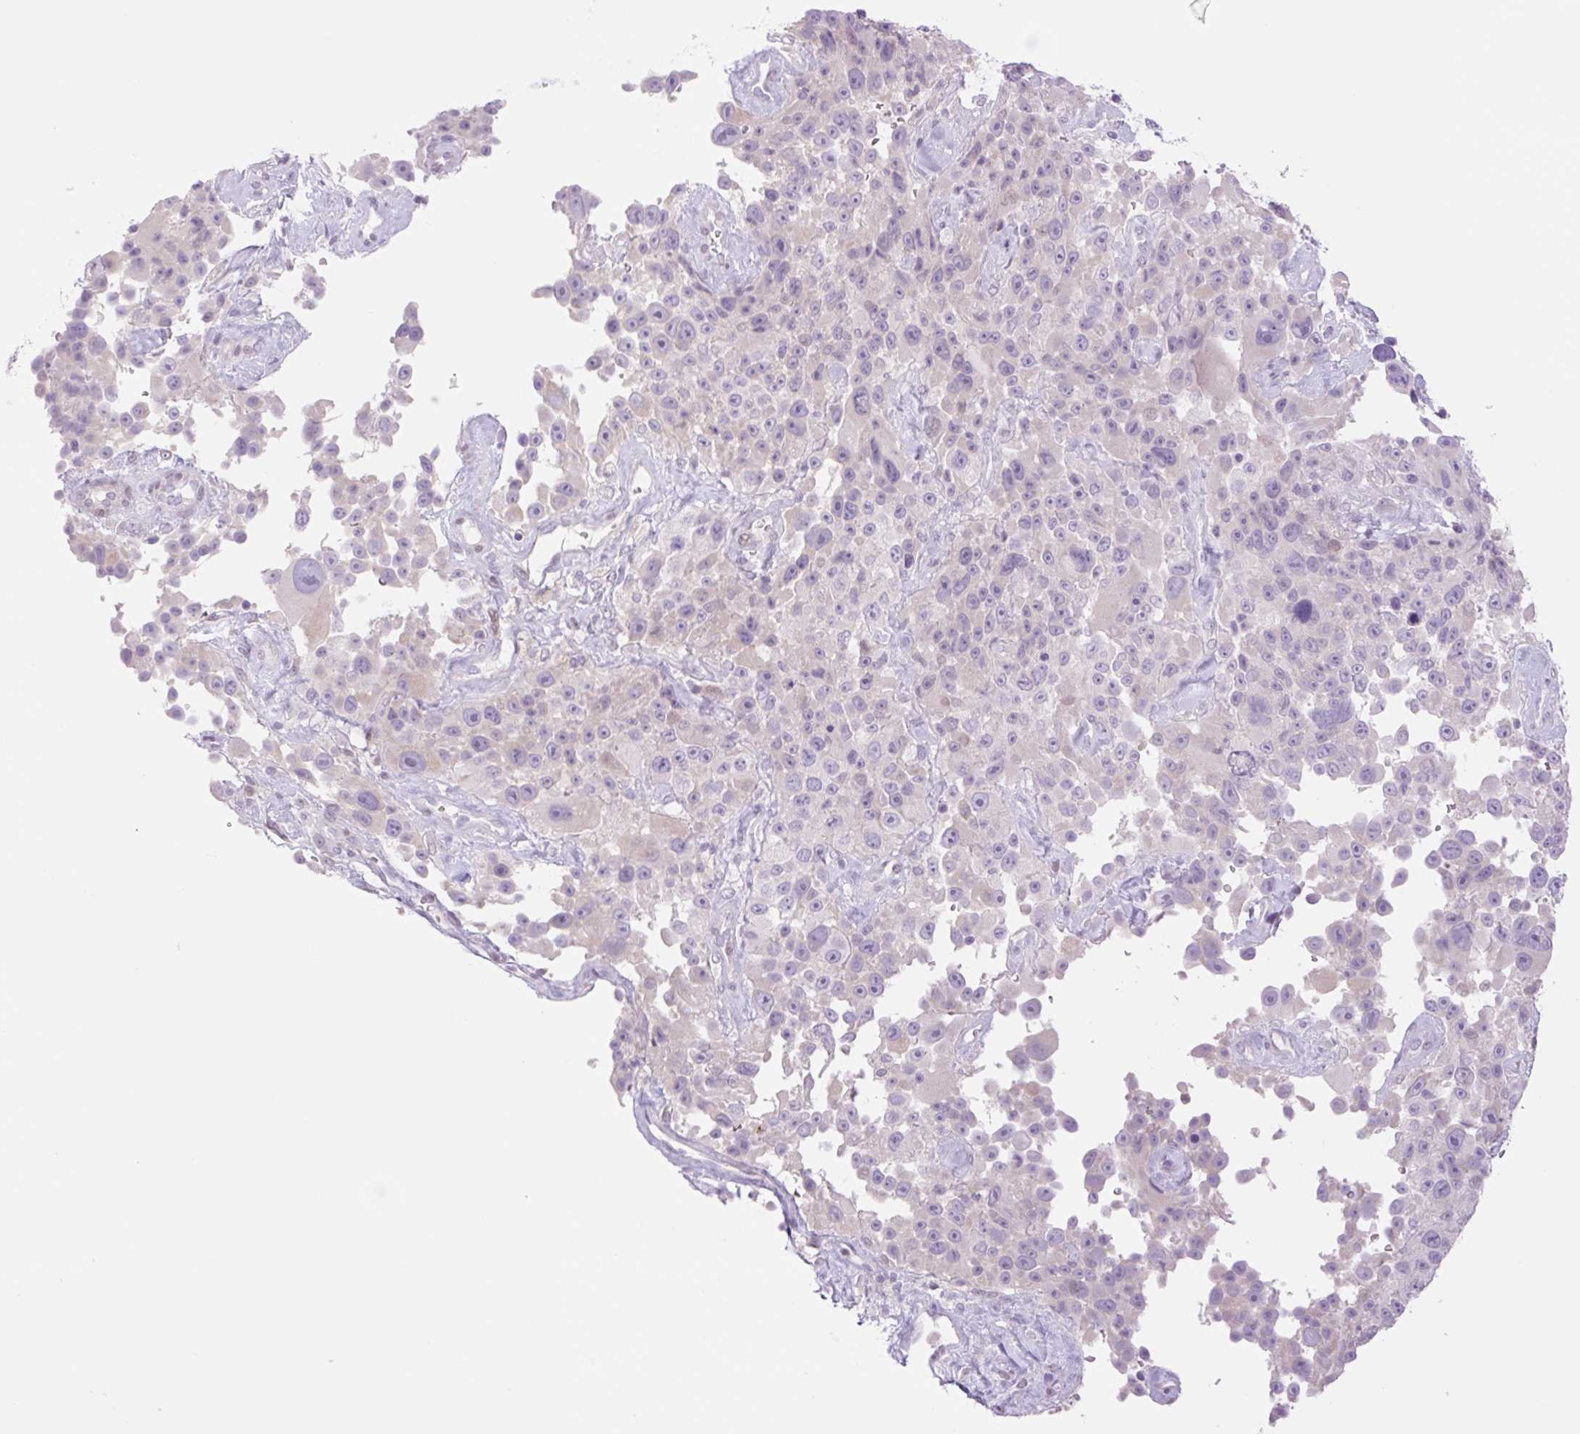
{"staining": {"intensity": "negative", "quantity": "none", "location": "none"}, "tissue": "melanoma", "cell_type": "Tumor cells", "image_type": "cancer", "snomed": [{"axis": "morphology", "description": "Malignant melanoma, Metastatic site"}, {"axis": "topography", "description": "Lymph node"}], "caption": "There is no significant staining in tumor cells of melanoma. (DAB IHC, high magnification).", "gene": "TBX15", "patient": {"sex": "male", "age": 62}}